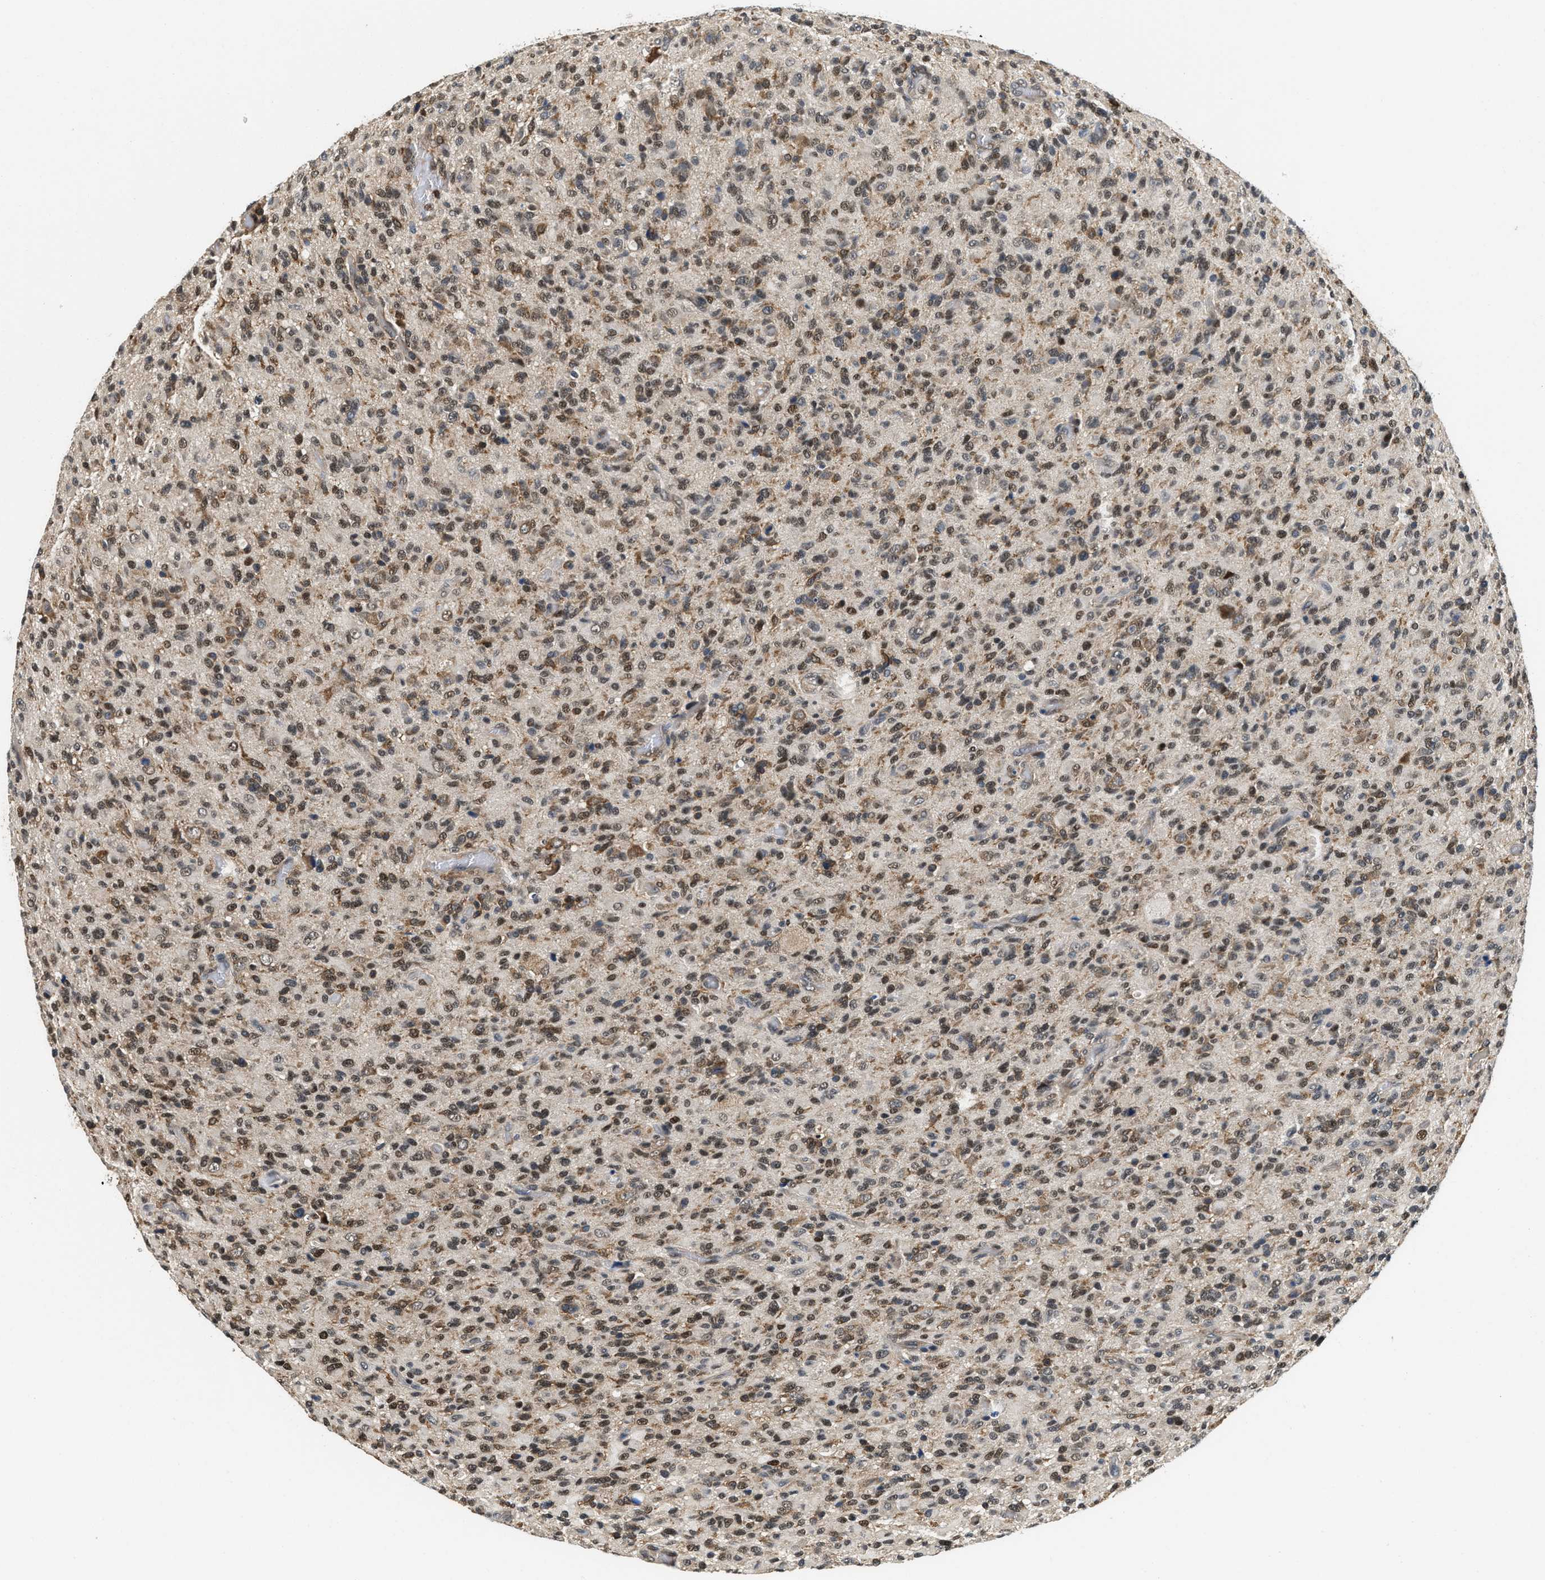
{"staining": {"intensity": "moderate", "quantity": "25%-75%", "location": "nuclear"}, "tissue": "glioma", "cell_type": "Tumor cells", "image_type": "cancer", "snomed": [{"axis": "morphology", "description": "Glioma, malignant, High grade"}, {"axis": "topography", "description": "Brain"}], "caption": "Malignant glioma (high-grade) was stained to show a protein in brown. There is medium levels of moderate nuclear positivity in about 25%-75% of tumor cells.", "gene": "ATF7IP", "patient": {"sex": "male", "age": 71}}